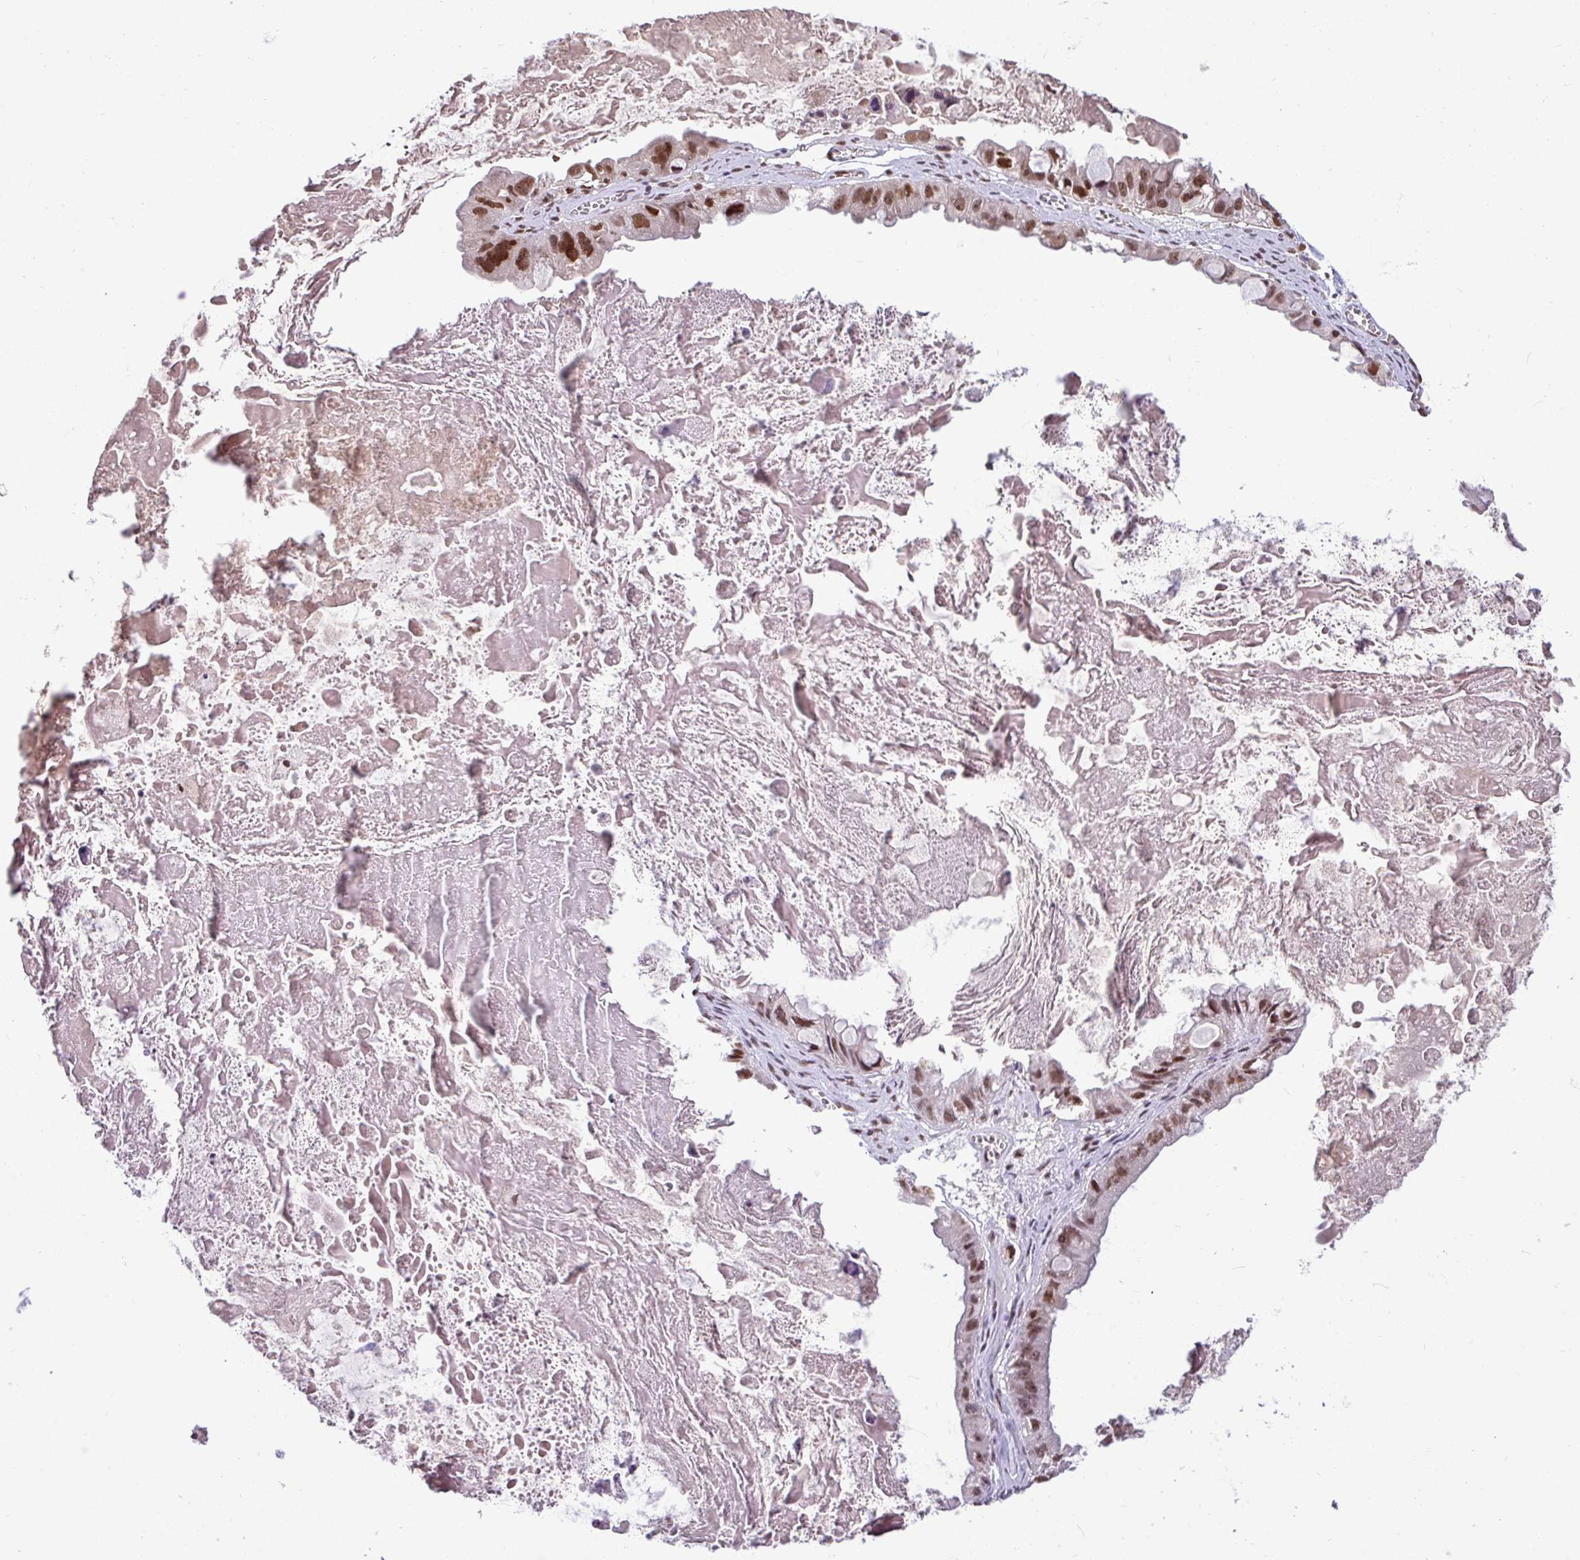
{"staining": {"intensity": "moderate", "quantity": ">75%", "location": "nuclear"}, "tissue": "ovarian cancer", "cell_type": "Tumor cells", "image_type": "cancer", "snomed": [{"axis": "morphology", "description": "Cystadenocarcinoma, mucinous, NOS"}, {"axis": "topography", "description": "Ovary"}], "caption": "A photomicrograph of human mucinous cystadenocarcinoma (ovarian) stained for a protein displays moderate nuclear brown staining in tumor cells. (Brightfield microscopy of DAB IHC at high magnification).", "gene": "TDG", "patient": {"sex": "female", "age": 61}}